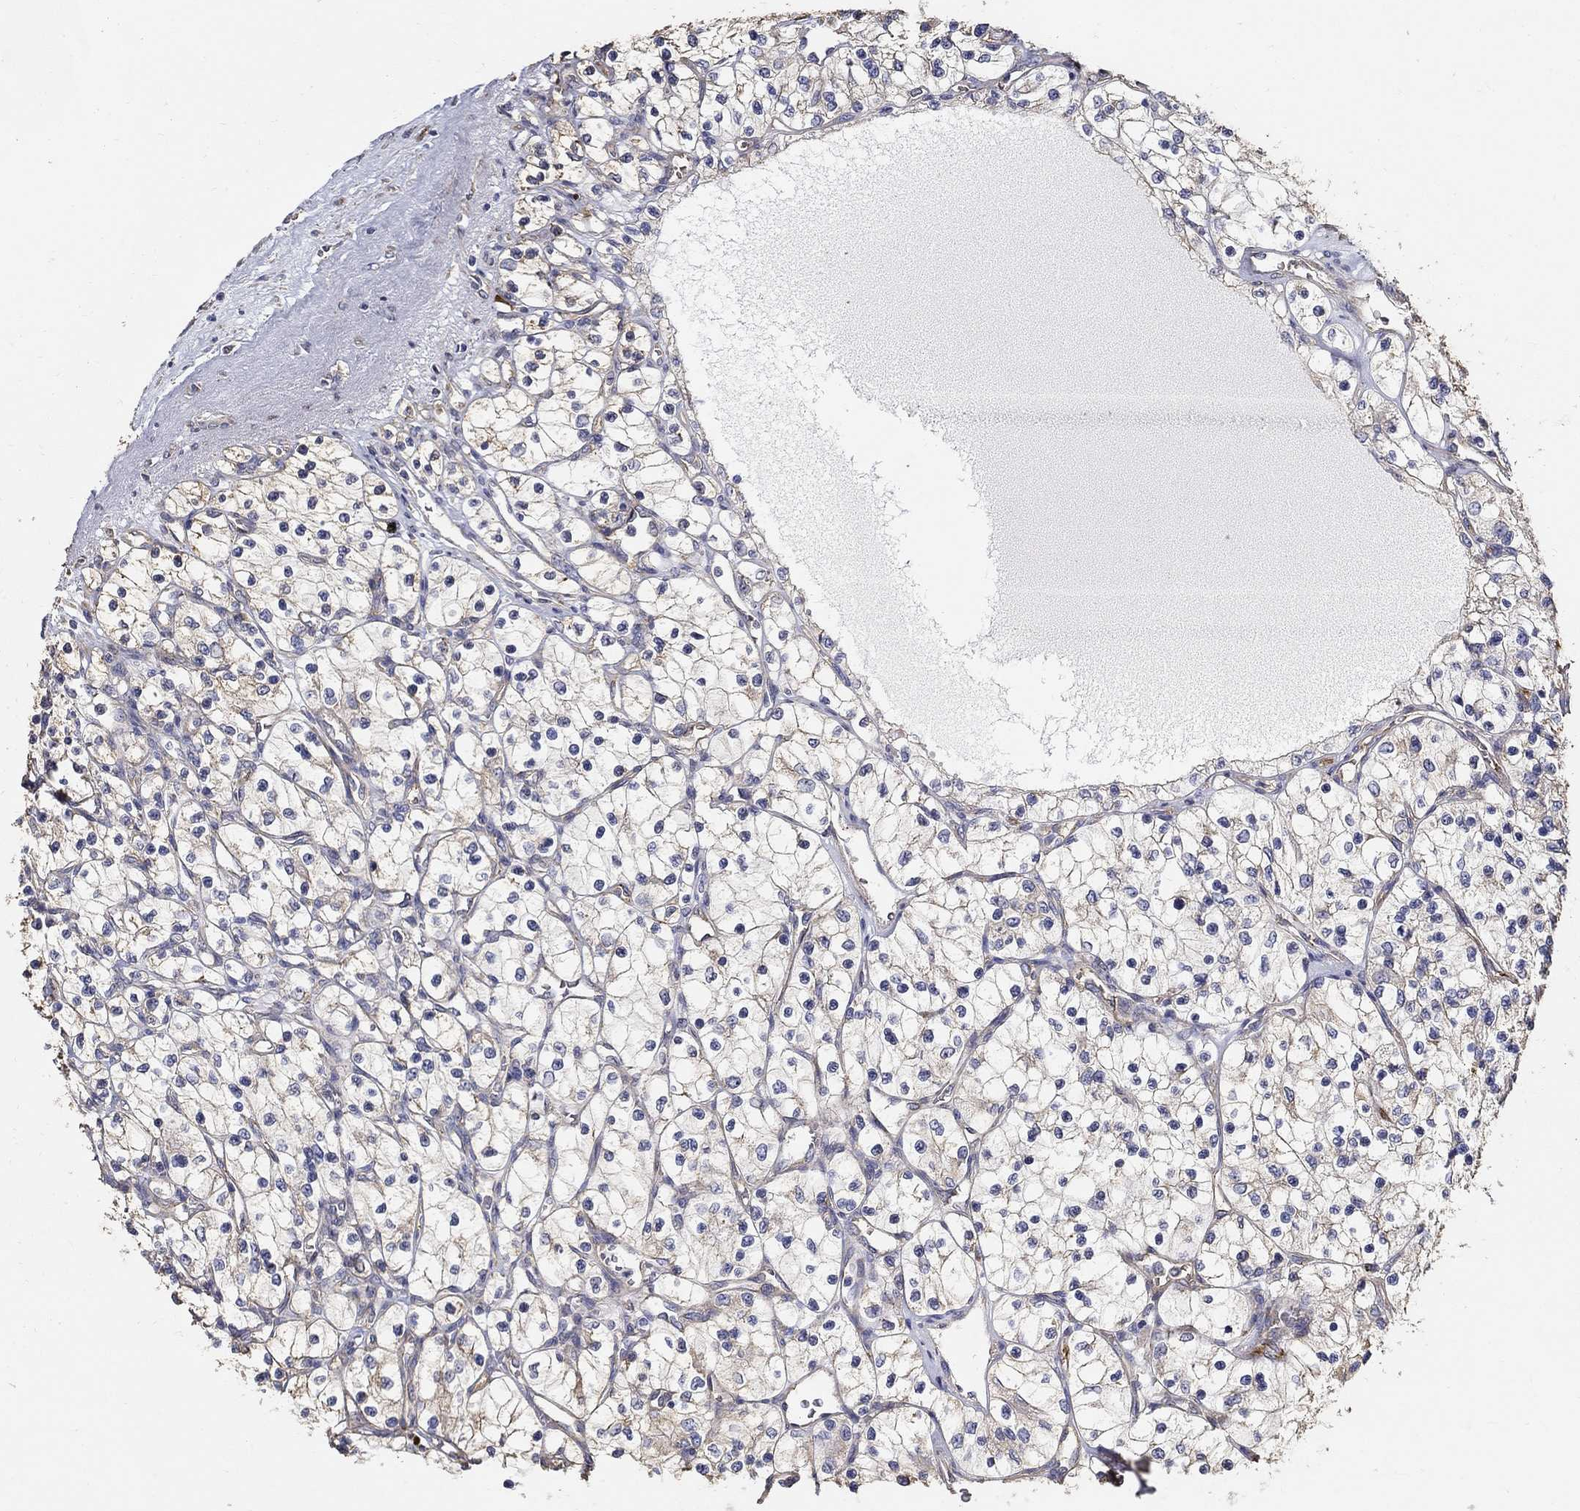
{"staining": {"intensity": "weak", "quantity": "25%-75%", "location": "cytoplasmic/membranous"}, "tissue": "renal cancer", "cell_type": "Tumor cells", "image_type": "cancer", "snomed": [{"axis": "morphology", "description": "Adenocarcinoma, NOS"}, {"axis": "topography", "description": "Kidney"}], "caption": "Protein expression by immunohistochemistry (IHC) shows weak cytoplasmic/membranous staining in about 25%-75% of tumor cells in renal adenocarcinoma.", "gene": "EMILIN3", "patient": {"sex": "female", "age": 69}}